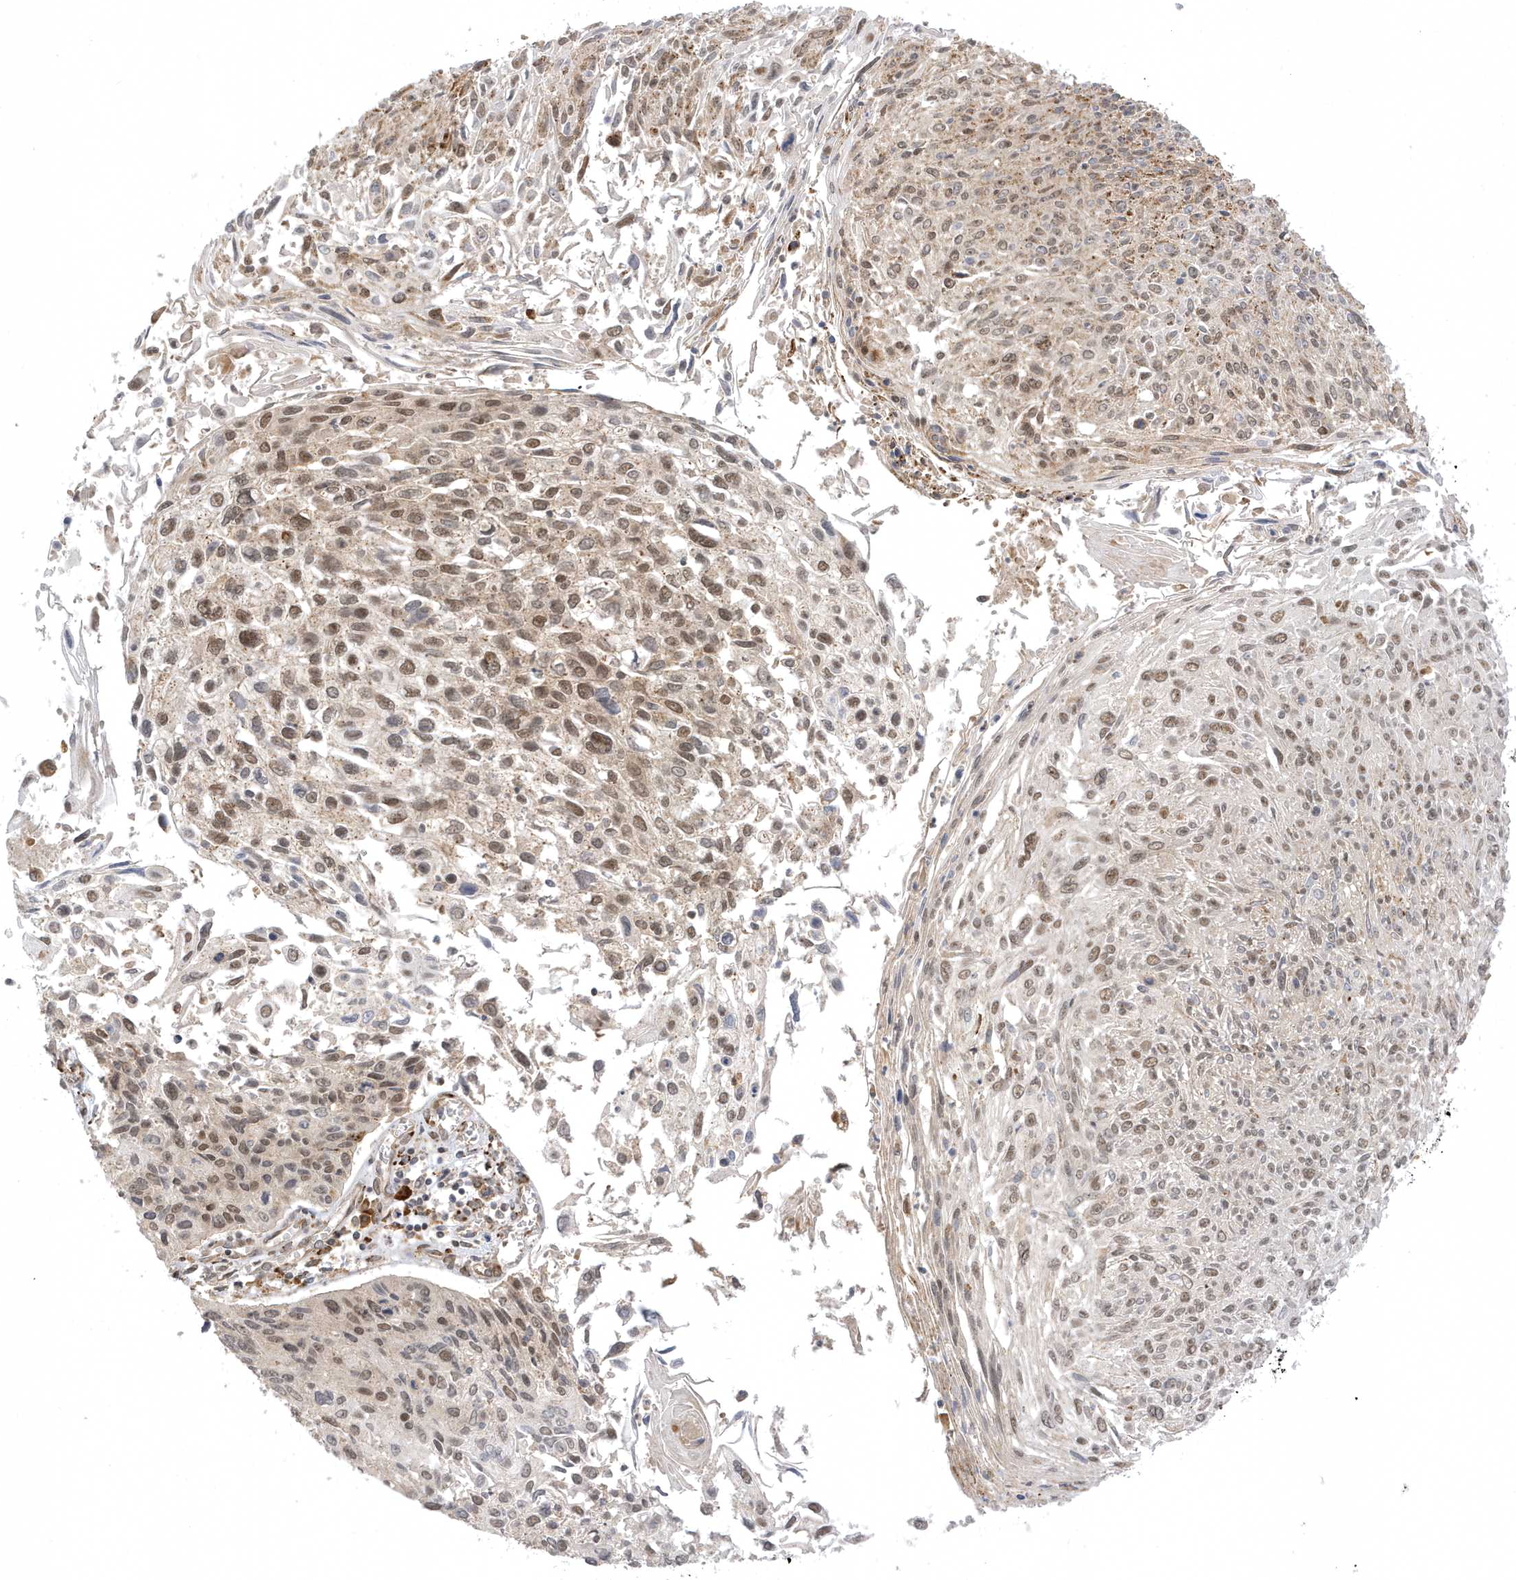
{"staining": {"intensity": "moderate", "quantity": "25%-75%", "location": "nuclear"}, "tissue": "cervical cancer", "cell_type": "Tumor cells", "image_type": "cancer", "snomed": [{"axis": "morphology", "description": "Squamous cell carcinoma, NOS"}, {"axis": "topography", "description": "Cervix"}], "caption": "Immunohistochemical staining of human cervical cancer (squamous cell carcinoma) reveals medium levels of moderate nuclear protein staining in about 25%-75% of tumor cells.", "gene": "METTL21A", "patient": {"sex": "female", "age": 51}}